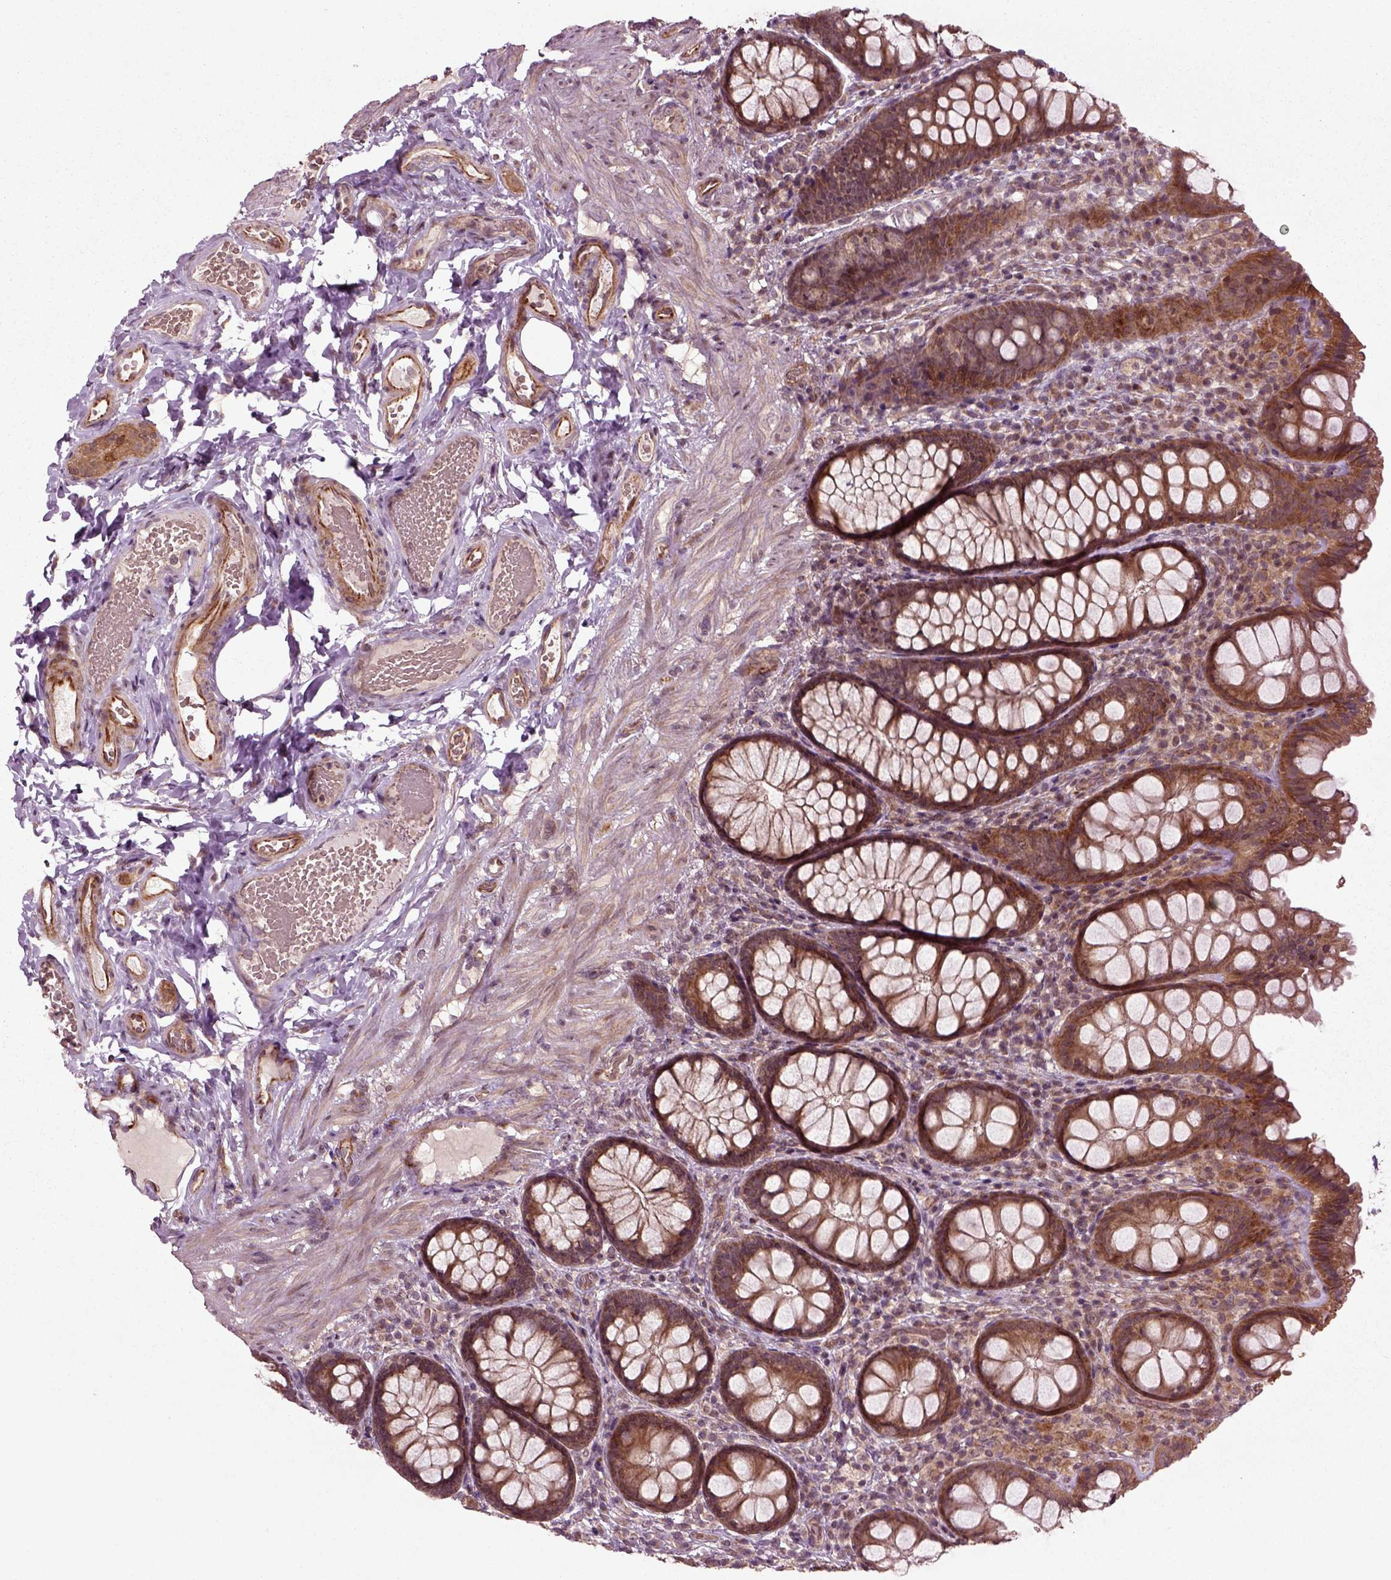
{"staining": {"intensity": "strong", "quantity": ">75%", "location": "cytoplasmic/membranous"}, "tissue": "colon", "cell_type": "Endothelial cells", "image_type": "normal", "snomed": [{"axis": "morphology", "description": "Normal tissue, NOS"}, {"axis": "topography", "description": "Colon"}], "caption": "Immunohistochemistry micrograph of unremarkable human colon stained for a protein (brown), which shows high levels of strong cytoplasmic/membranous positivity in about >75% of endothelial cells.", "gene": "PLCD3", "patient": {"sex": "female", "age": 86}}